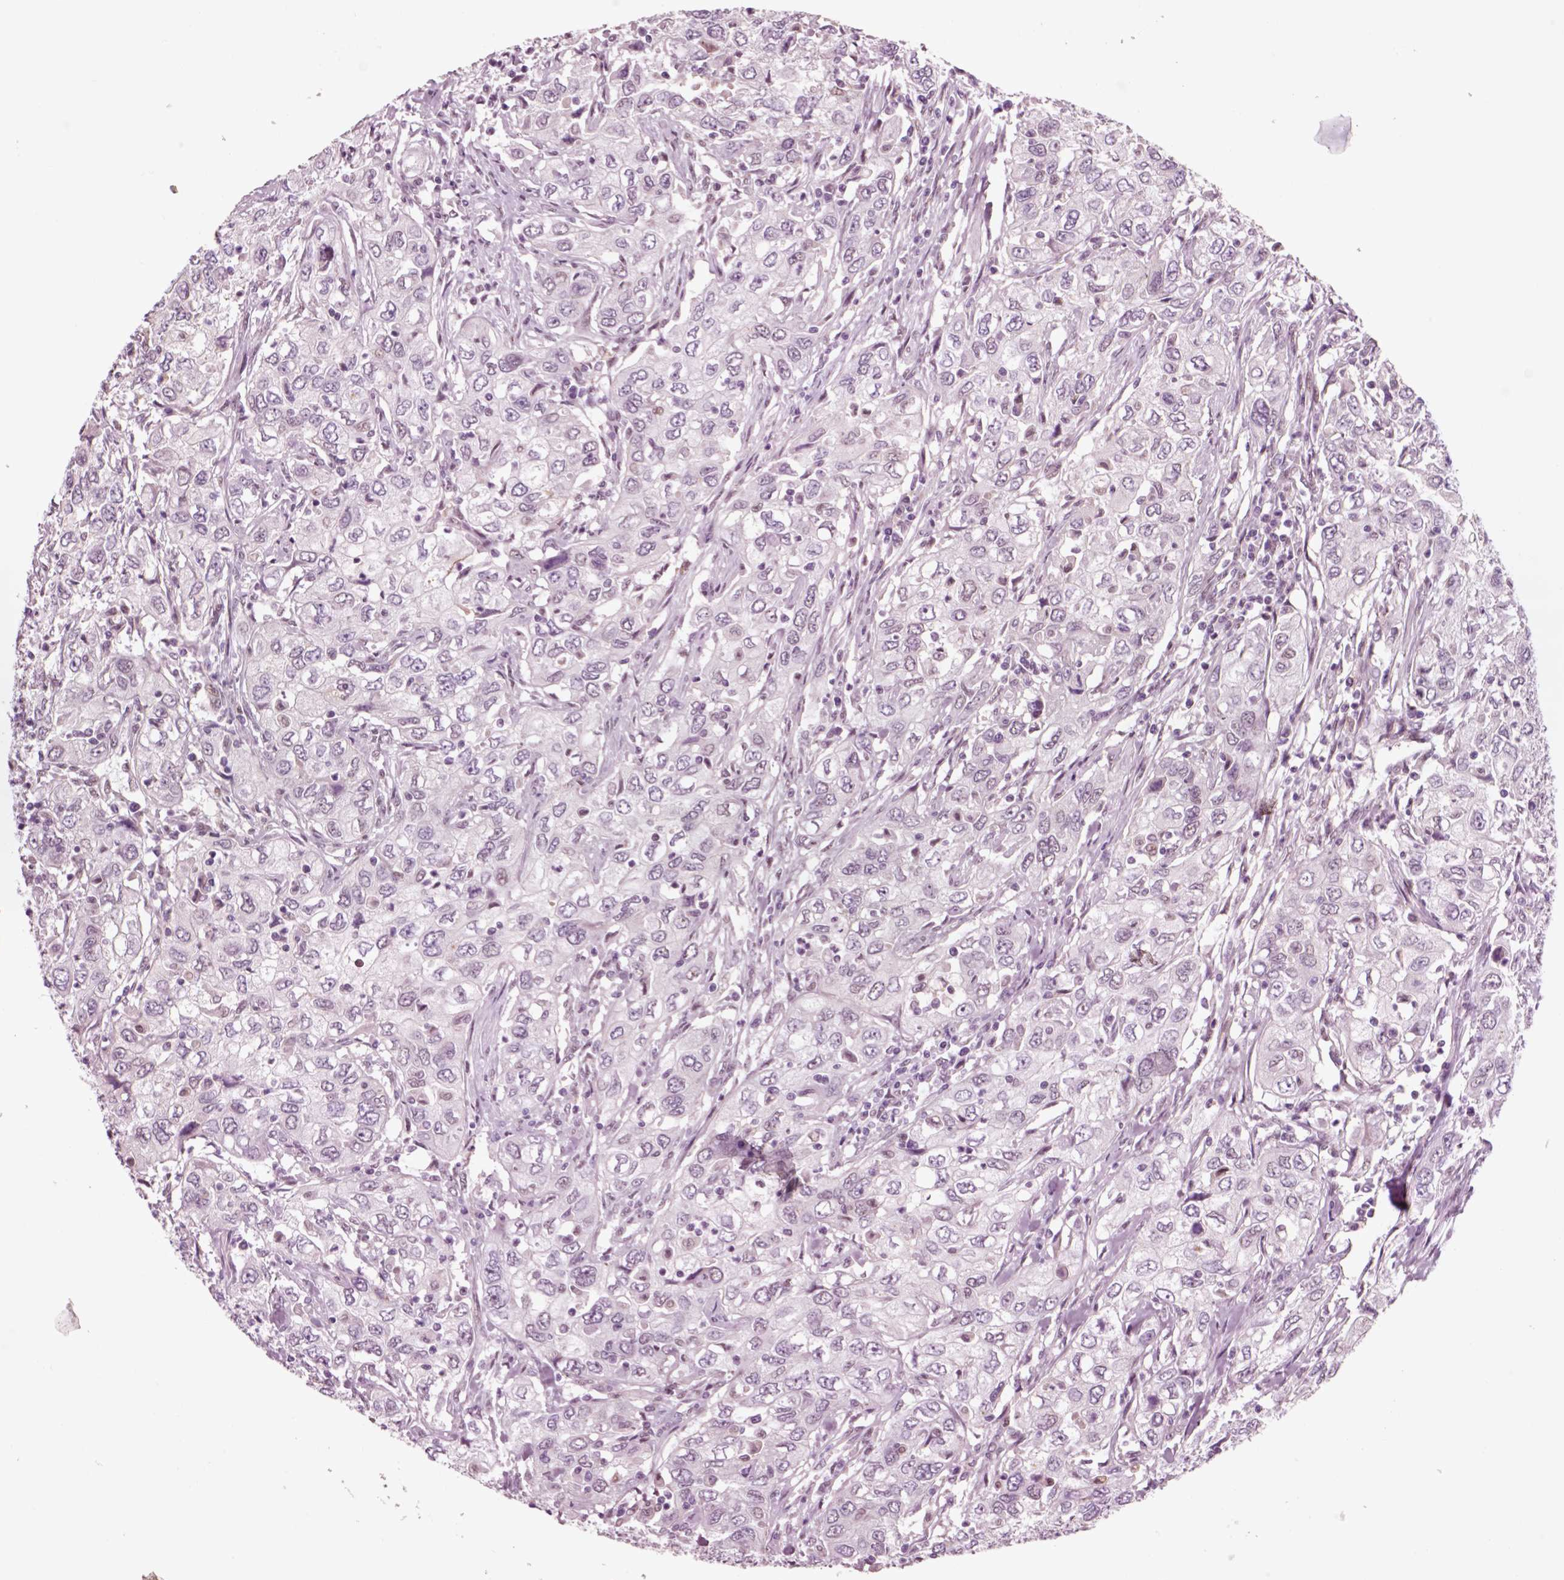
{"staining": {"intensity": "negative", "quantity": "none", "location": "none"}, "tissue": "urothelial cancer", "cell_type": "Tumor cells", "image_type": "cancer", "snomed": [{"axis": "morphology", "description": "Urothelial carcinoma, High grade"}, {"axis": "topography", "description": "Urinary bladder"}], "caption": "Immunohistochemistry (IHC) image of neoplastic tissue: urothelial carcinoma (high-grade) stained with DAB (3,3'-diaminobenzidine) shows no significant protein staining in tumor cells. The staining is performed using DAB (3,3'-diaminobenzidine) brown chromogen with nuclei counter-stained in using hematoxylin.", "gene": "CHGB", "patient": {"sex": "male", "age": 76}}